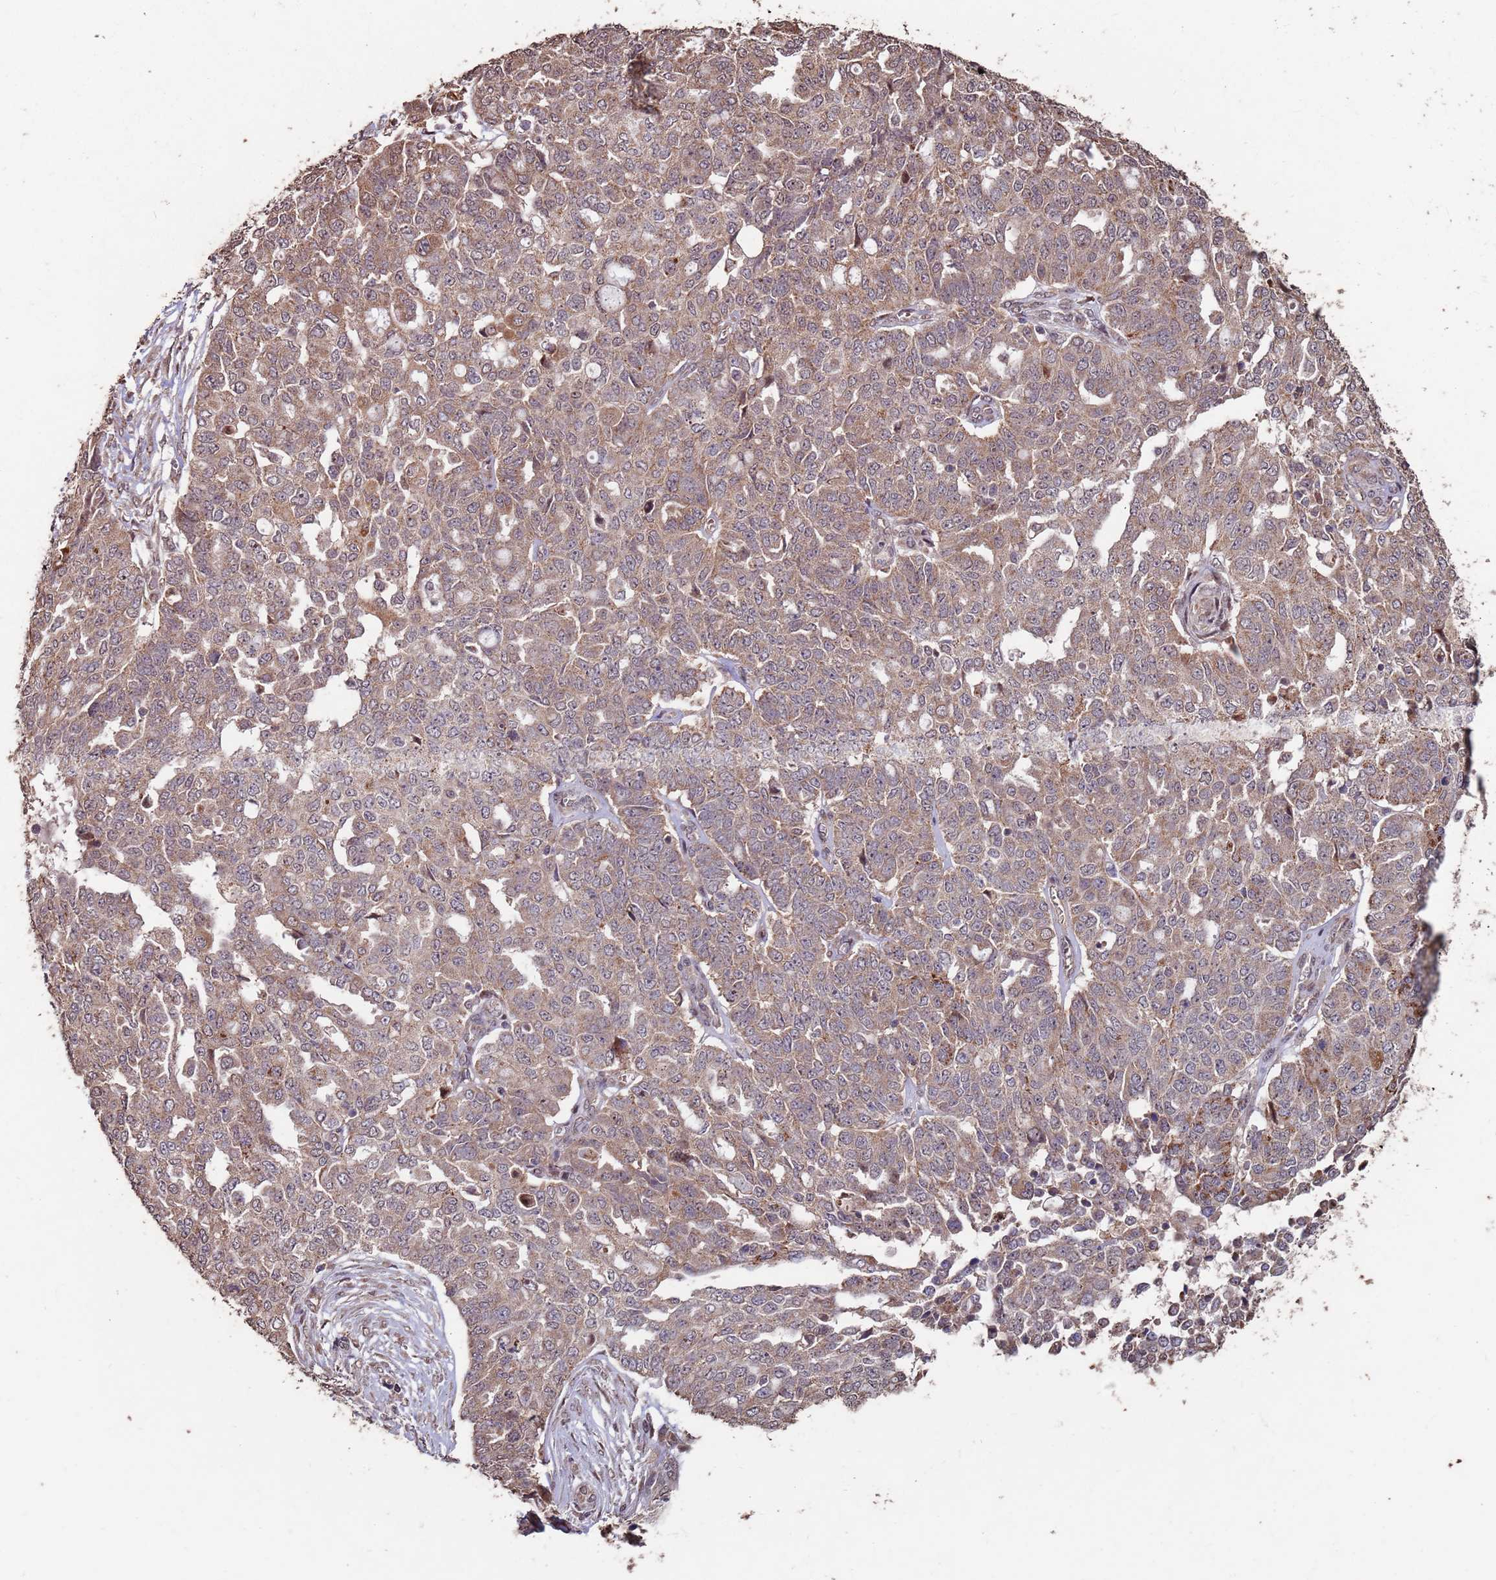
{"staining": {"intensity": "weak", "quantity": ">75%", "location": "cytoplasmic/membranous"}, "tissue": "ovarian cancer", "cell_type": "Tumor cells", "image_type": "cancer", "snomed": [{"axis": "morphology", "description": "Cystadenocarcinoma, serous, NOS"}, {"axis": "topography", "description": "Soft tissue"}, {"axis": "topography", "description": "Ovary"}], "caption": "Approximately >75% of tumor cells in human ovarian serous cystadenocarcinoma show weak cytoplasmic/membranous protein positivity as visualized by brown immunohistochemical staining.", "gene": "PRR7", "patient": {"sex": "female", "age": 57}}